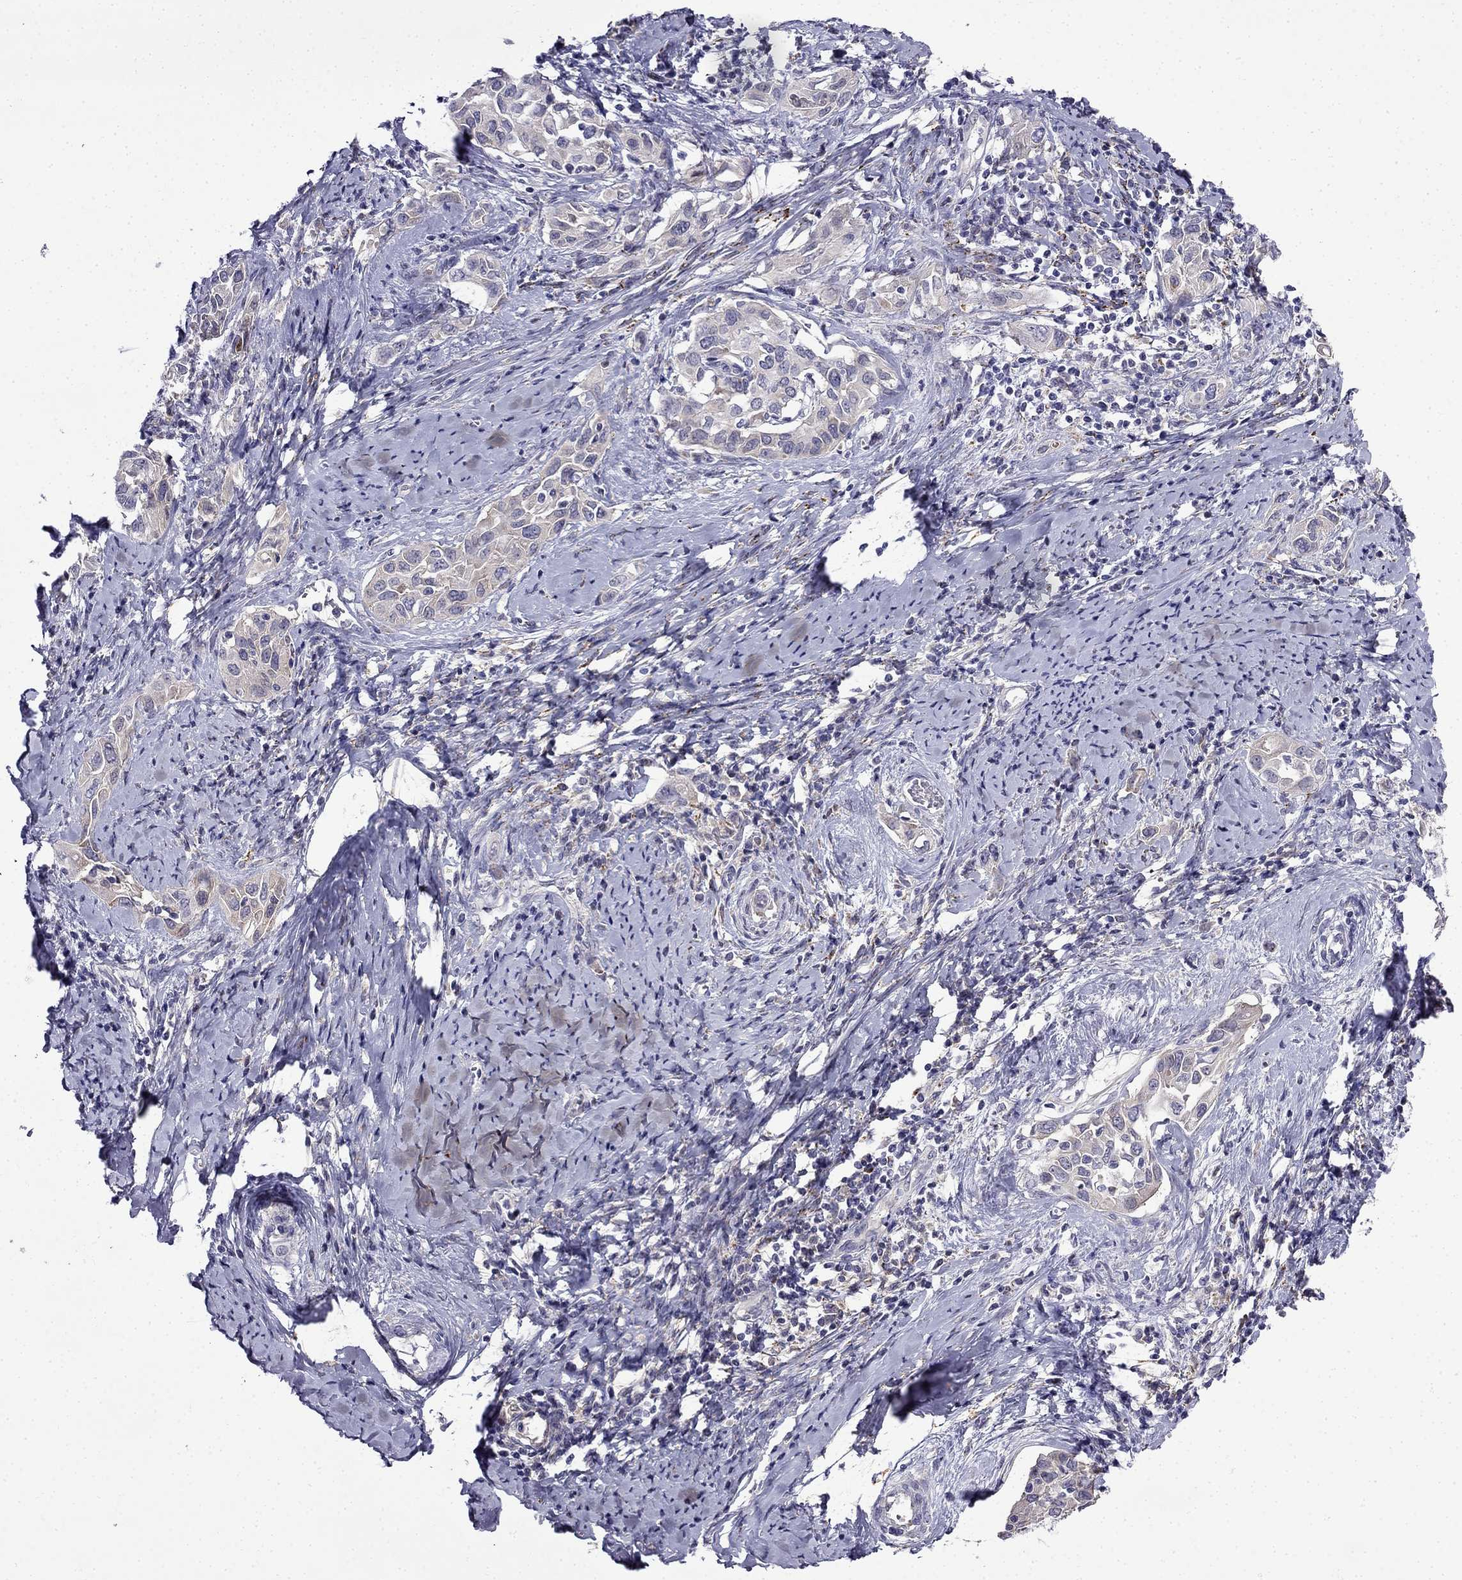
{"staining": {"intensity": "negative", "quantity": "none", "location": "none"}, "tissue": "cervical cancer", "cell_type": "Tumor cells", "image_type": "cancer", "snomed": [{"axis": "morphology", "description": "Squamous cell carcinoma, NOS"}, {"axis": "topography", "description": "Cervix"}], "caption": "DAB (3,3'-diaminobenzidine) immunohistochemical staining of squamous cell carcinoma (cervical) shows no significant expression in tumor cells.", "gene": "PI16", "patient": {"sex": "female", "age": 51}}